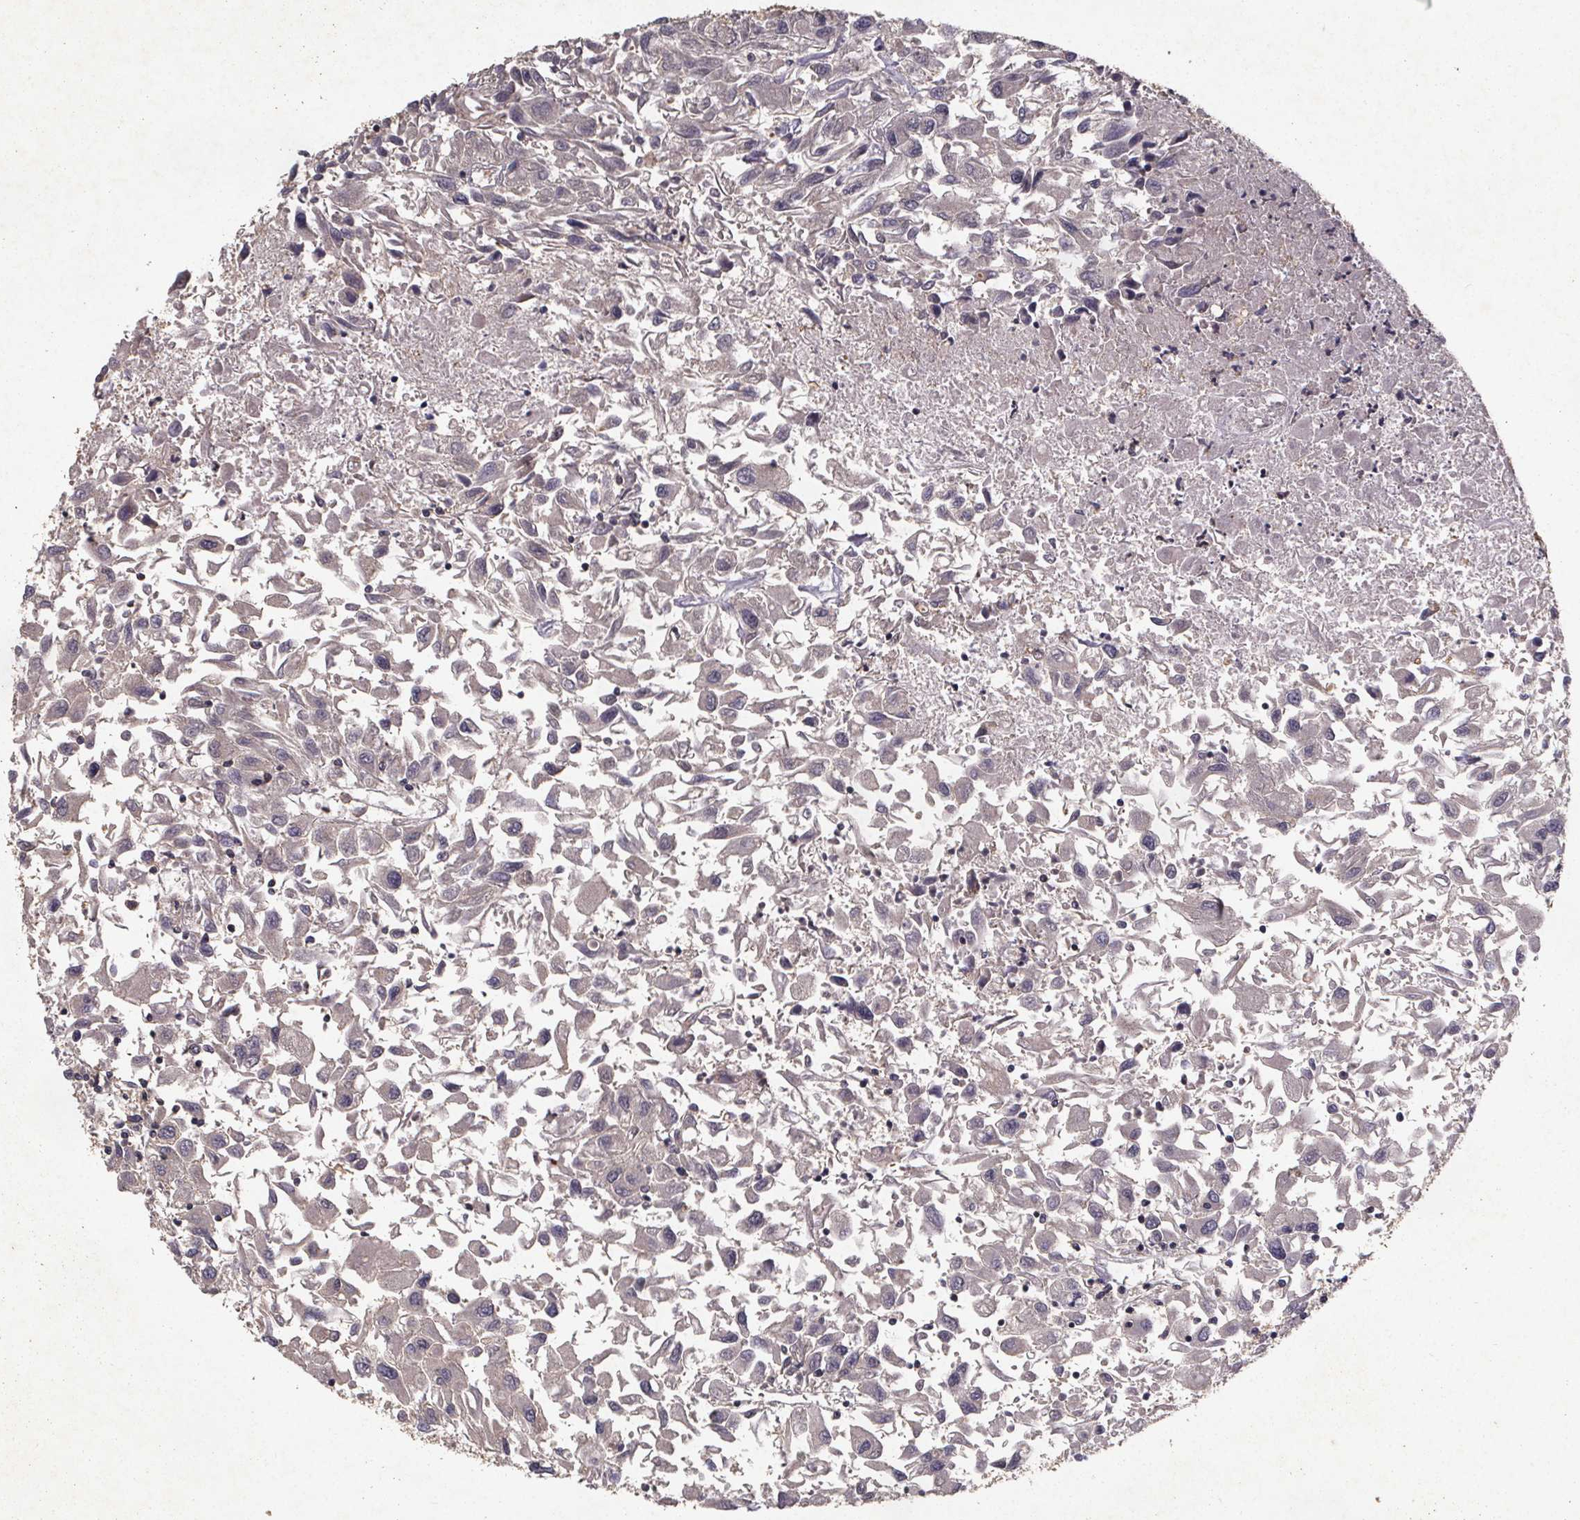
{"staining": {"intensity": "negative", "quantity": "none", "location": "none"}, "tissue": "renal cancer", "cell_type": "Tumor cells", "image_type": "cancer", "snomed": [{"axis": "morphology", "description": "Adenocarcinoma, NOS"}, {"axis": "topography", "description": "Kidney"}], "caption": "Renal adenocarcinoma was stained to show a protein in brown. There is no significant staining in tumor cells.", "gene": "PIERCE2", "patient": {"sex": "female", "age": 76}}